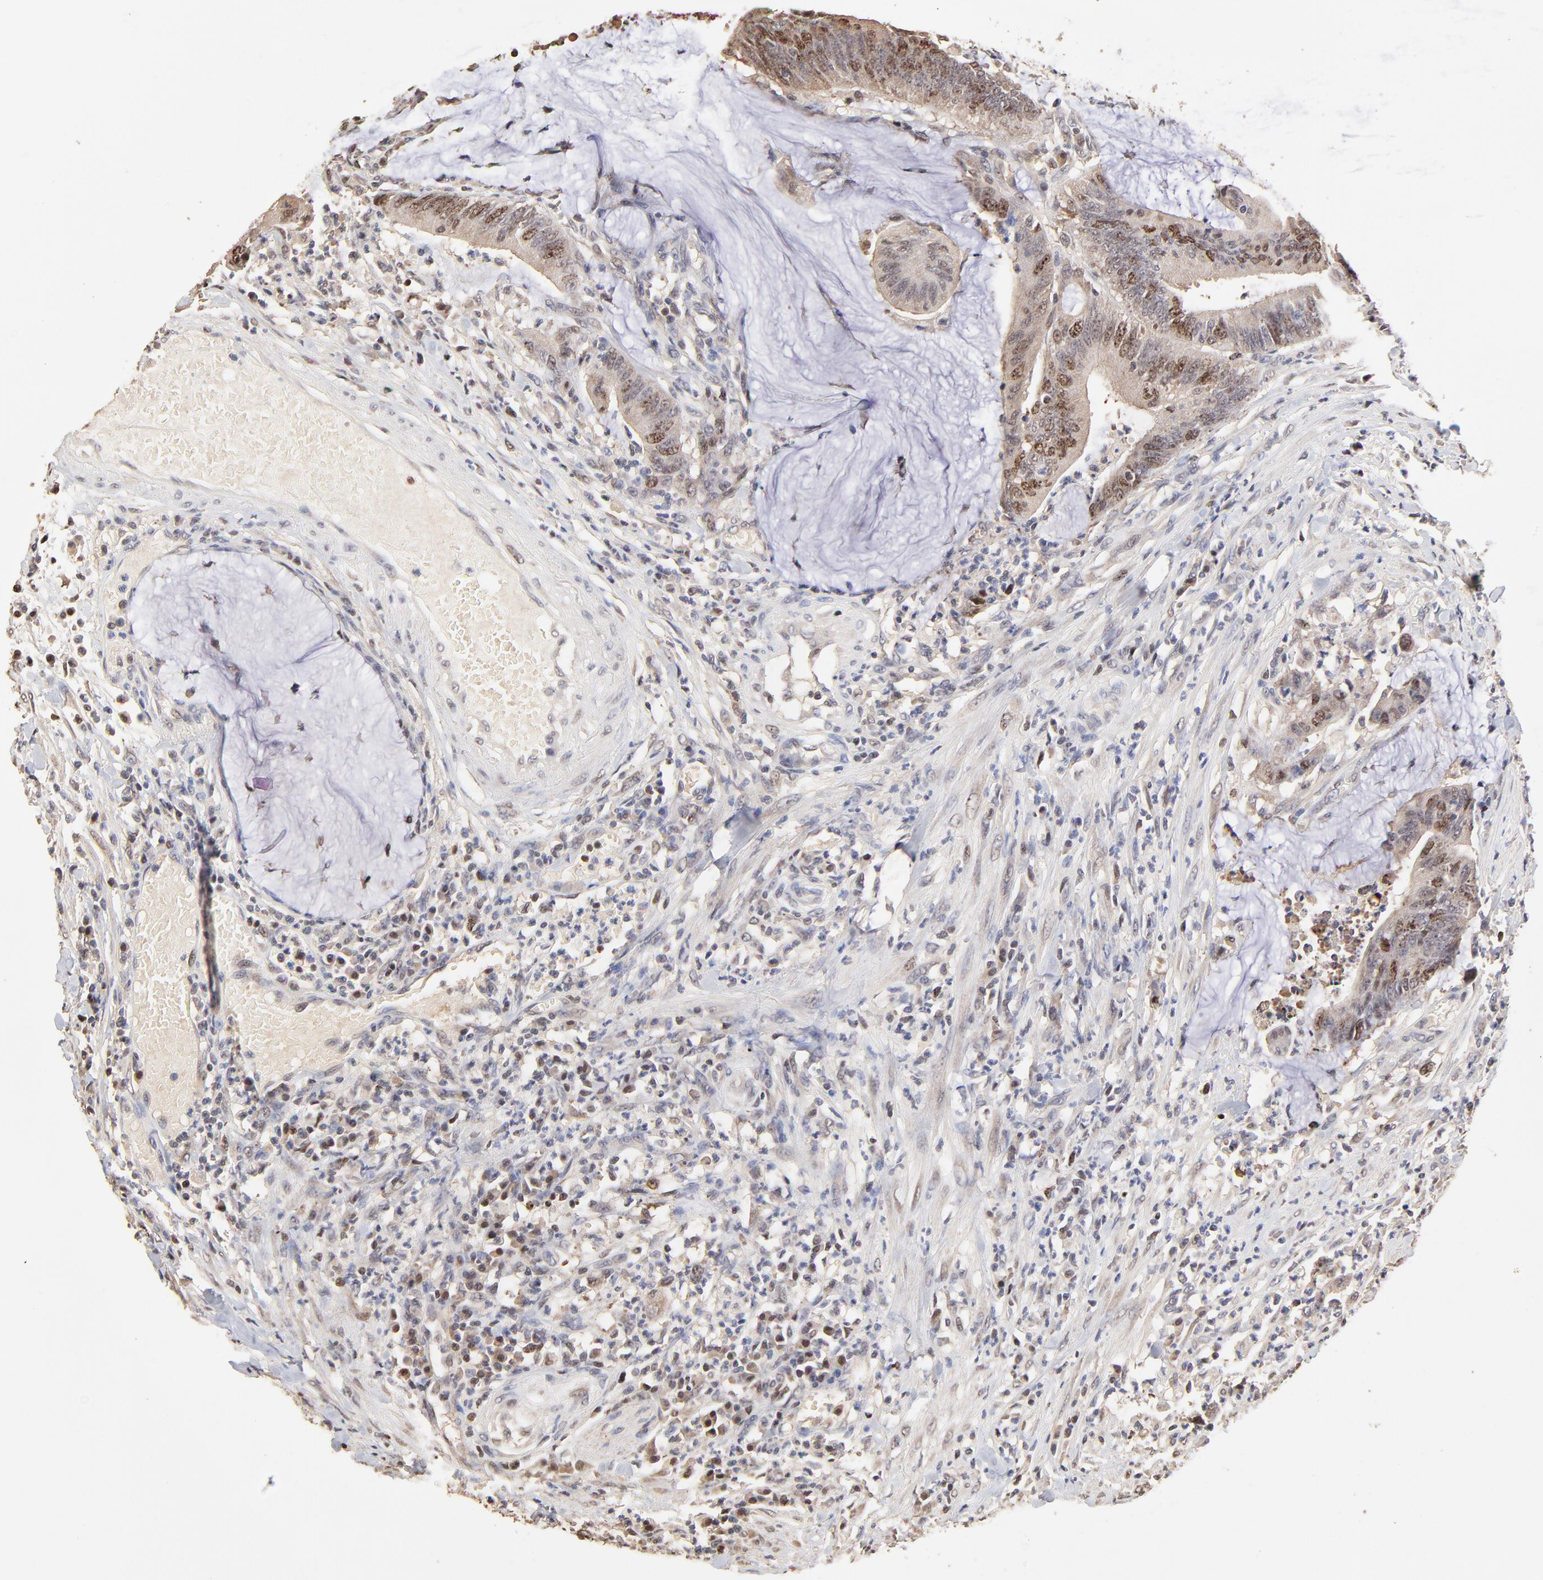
{"staining": {"intensity": "moderate", "quantity": "25%-75%", "location": "nuclear"}, "tissue": "colorectal cancer", "cell_type": "Tumor cells", "image_type": "cancer", "snomed": [{"axis": "morphology", "description": "Adenocarcinoma, NOS"}, {"axis": "topography", "description": "Rectum"}], "caption": "A brown stain highlights moderate nuclear positivity of a protein in human colorectal adenocarcinoma tumor cells.", "gene": "BIRC5", "patient": {"sex": "female", "age": 66}}